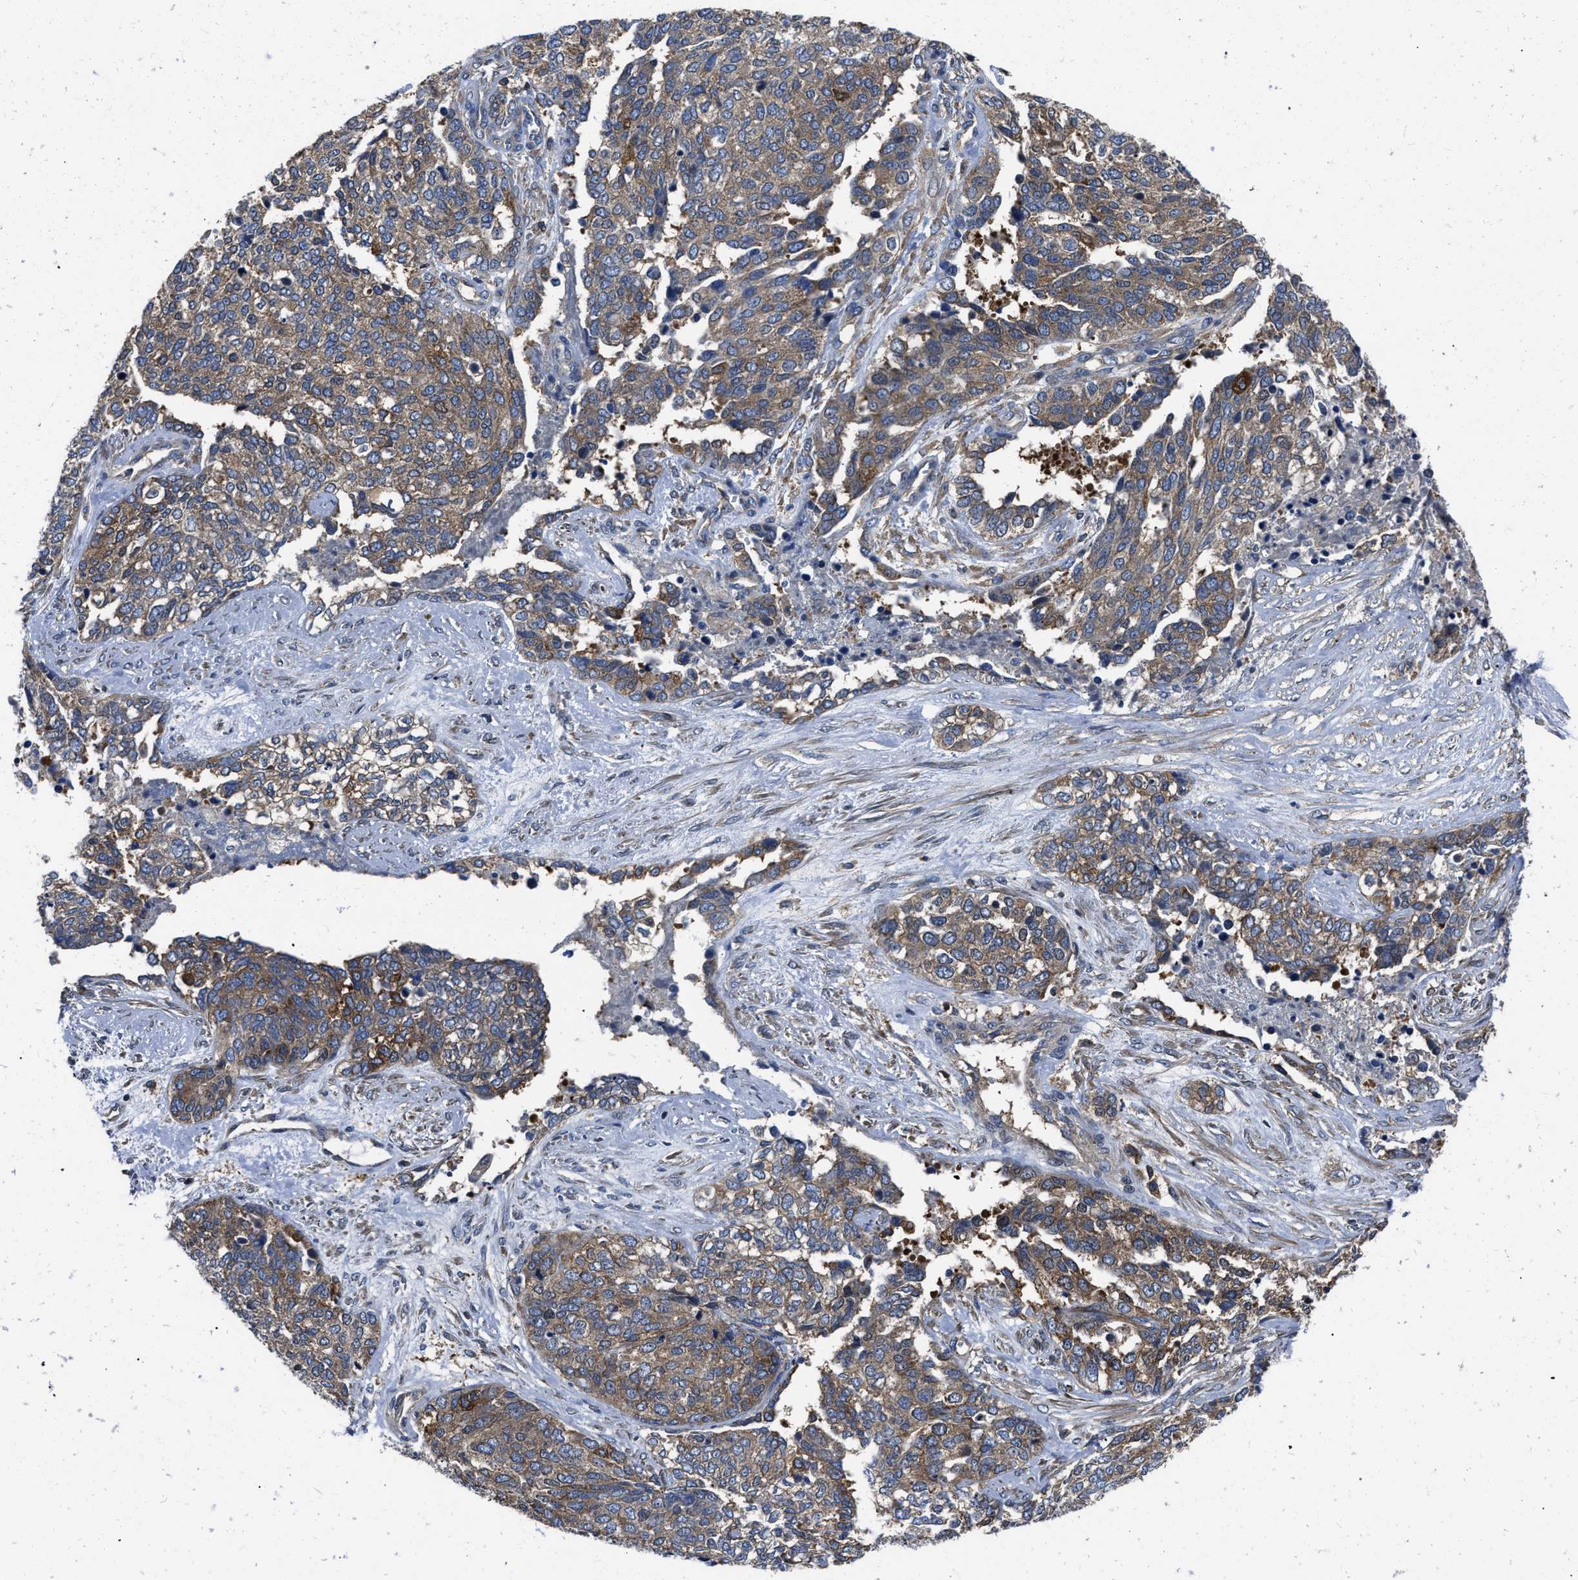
{"staining": {"intensity": "moderate", "quantity": ">75%", "location": "cytoplasmic/membranous"}, "tissue": "ovarian cancer", "cell_type": "Tumor cells", "image_type": "cancer", "snomed": [{"axis": "morphology", "description": "Cystadenocarcinoma, serous, NOS"}, {"axis": "topography", "description": "Ovary"}], "caption": "Immunohistochemical staining of ovarian cancer (serous cystadenocarcinoma) demonstrates moderate cytoplasmic/membranous protein positivity in about >75% of tumor cells.", "gene": "YARS1", "patient": {"sex": "female", "age": 44}}